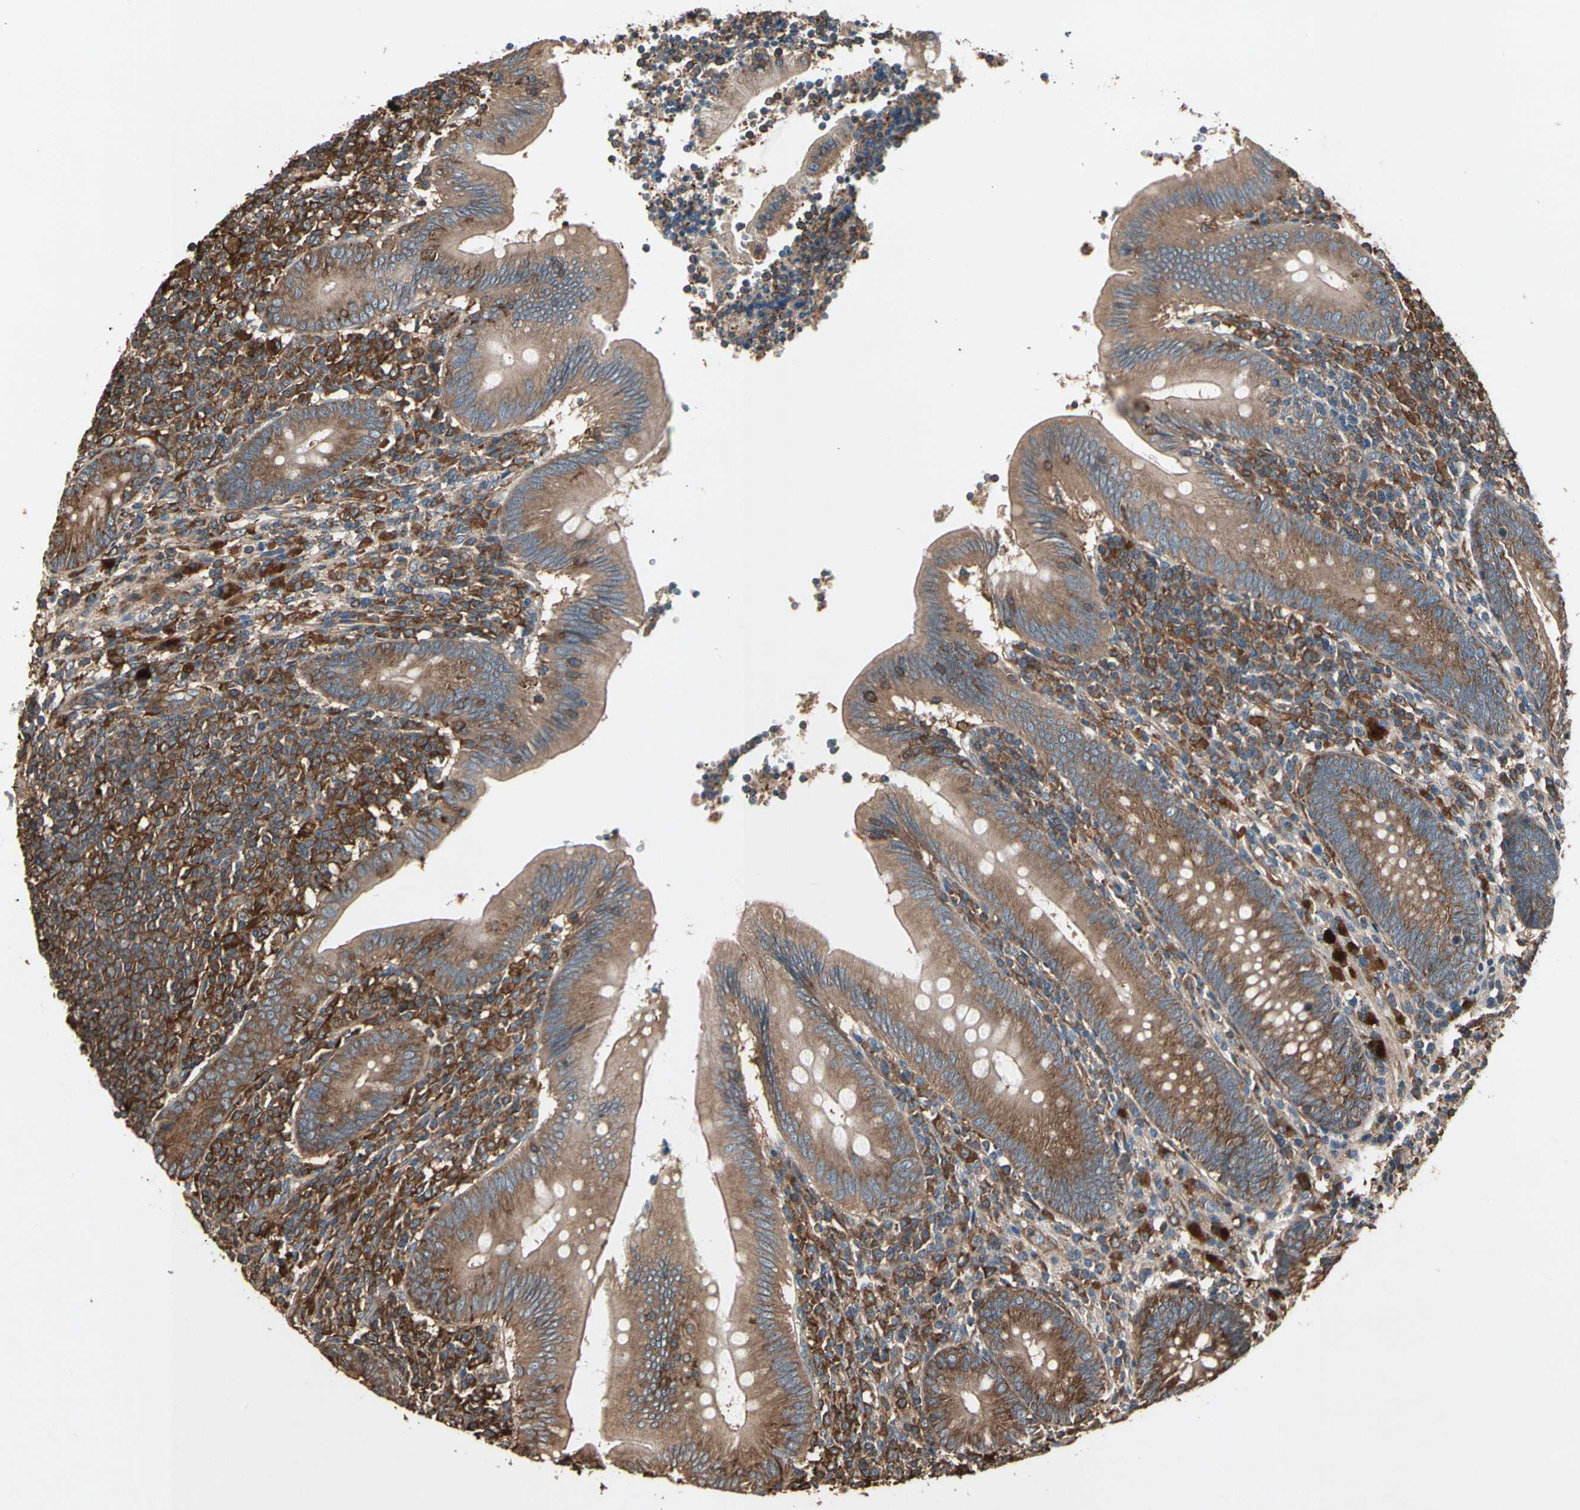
{"staining": {"intensity": "strong", "quantity": ">75%", "location": "cytoplasmic/membranous"}, "tissue": "appendix", "cell_type": "Glandular cells", "image_type": "normal", "snomed": [{"axis": "morphology", "description": "Normal tissue, NOS"}, {"axis": "morphology", "description": "Inflammation, NOS"}, {"axis": "topography", "description": "Appendix"}], "caption": "IHC staining of unremarkable appendix, which shows high levels of strong cytoplasmic/membranous positivity in about >75% of glandular cells indicating strong cytoplasmic/membranous protein expression. The staining was performed using DAB (3,3'-diaminobenzidine) (brown) for protein detection and nuclei were counterstained in hematoxylin (blue).", "gene": "AGBL2", "patient": {"sex": "male", "age": 46}}